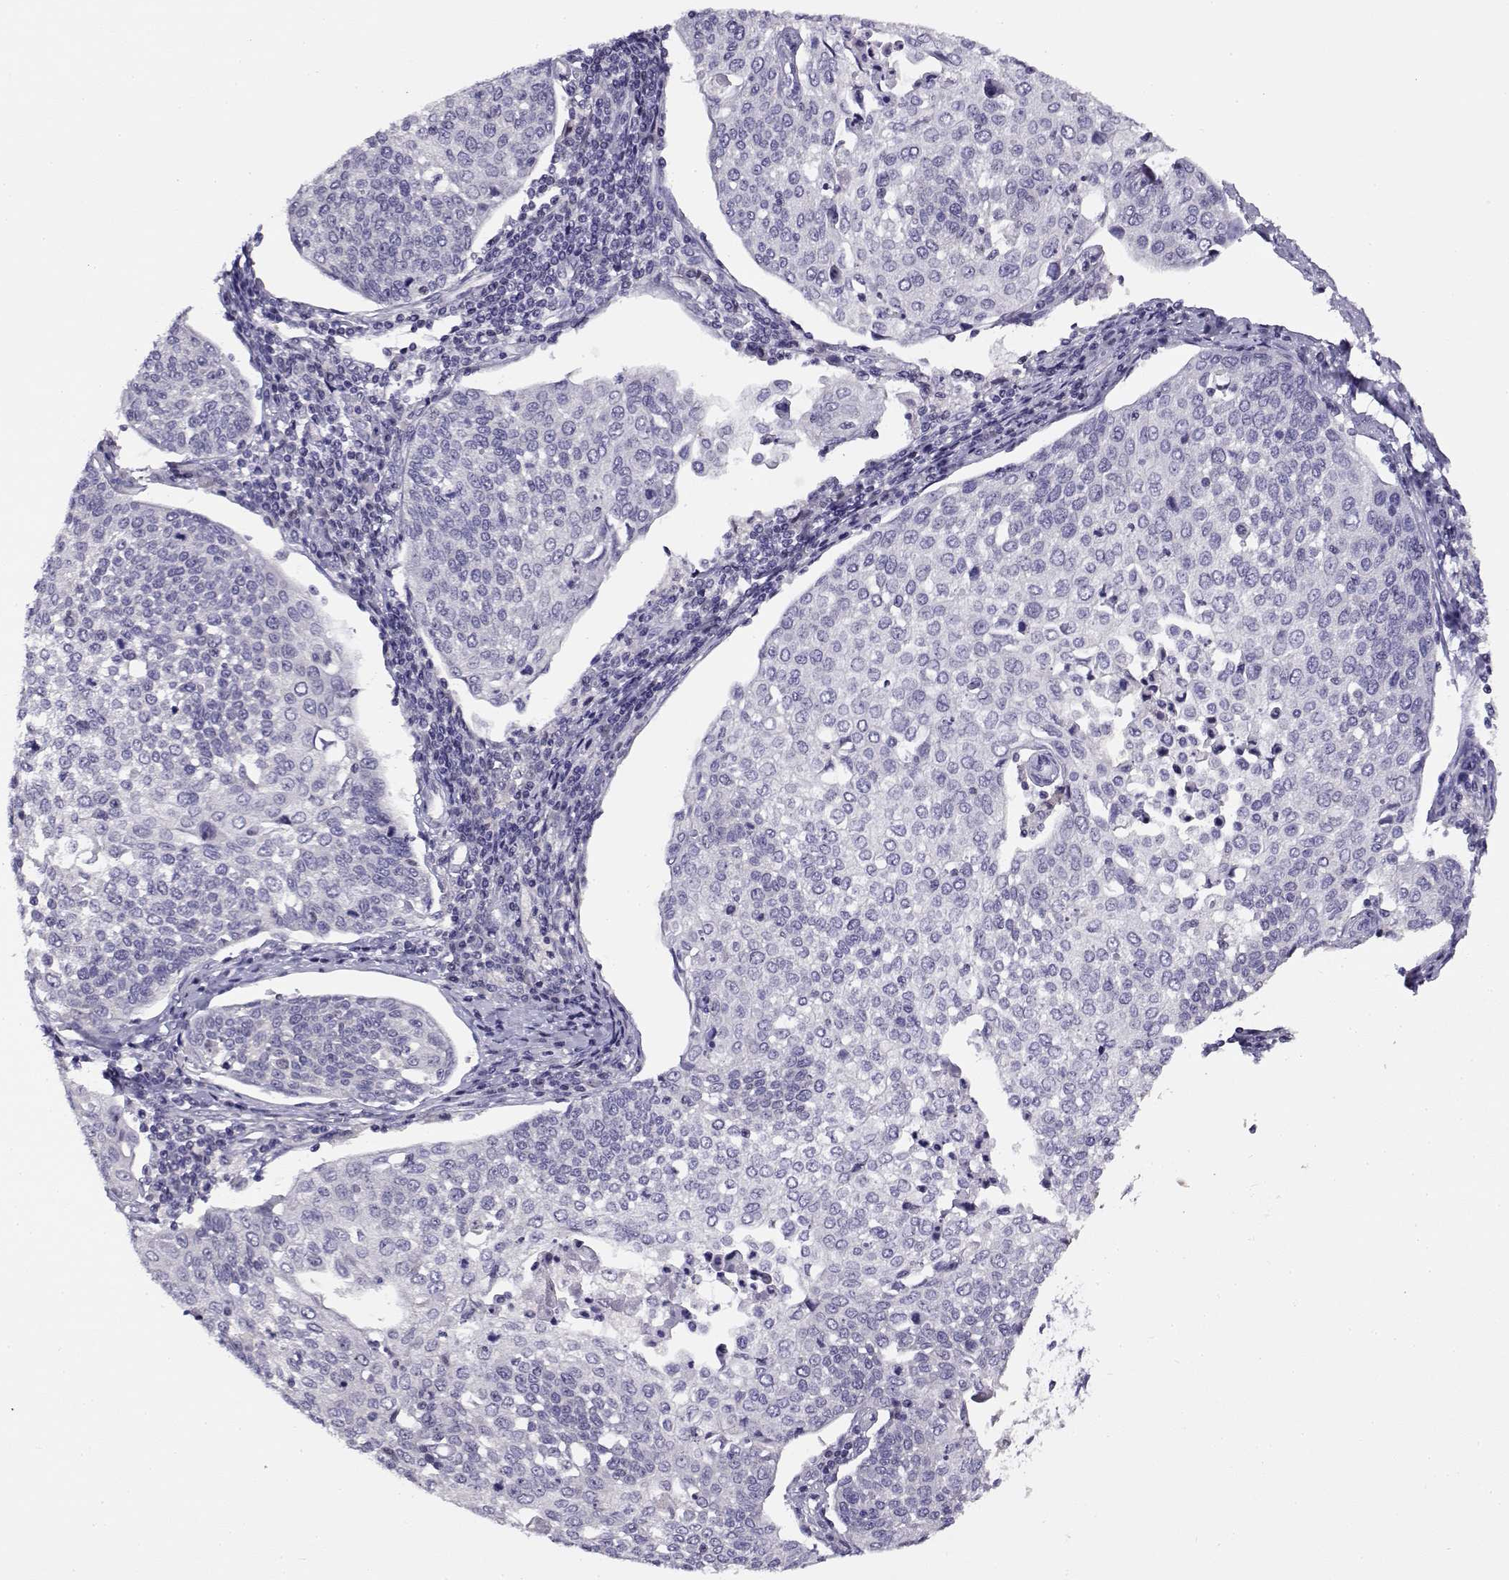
{"staining": {"intensity": "negative", "quantity": "none", "location": "none"}, "tissue": "cervical cancer", "cell_type": "Tumor cells", "image_type": "cancer", "snomed": [{"axis": "morphology", "description": "Squamous cell carcinoma, NOS"}, {"axis": "topography", "description": "Cervix"}], "caption": "This histopathology image is of cervical squamous cell carcinoma stained with IHC to label a protein in brown with the nuclei are counter-stained blue. There is no positivity in tumor cells.", "gene": "FEZF1", "patient": {"sex": "female", "age": 34}}